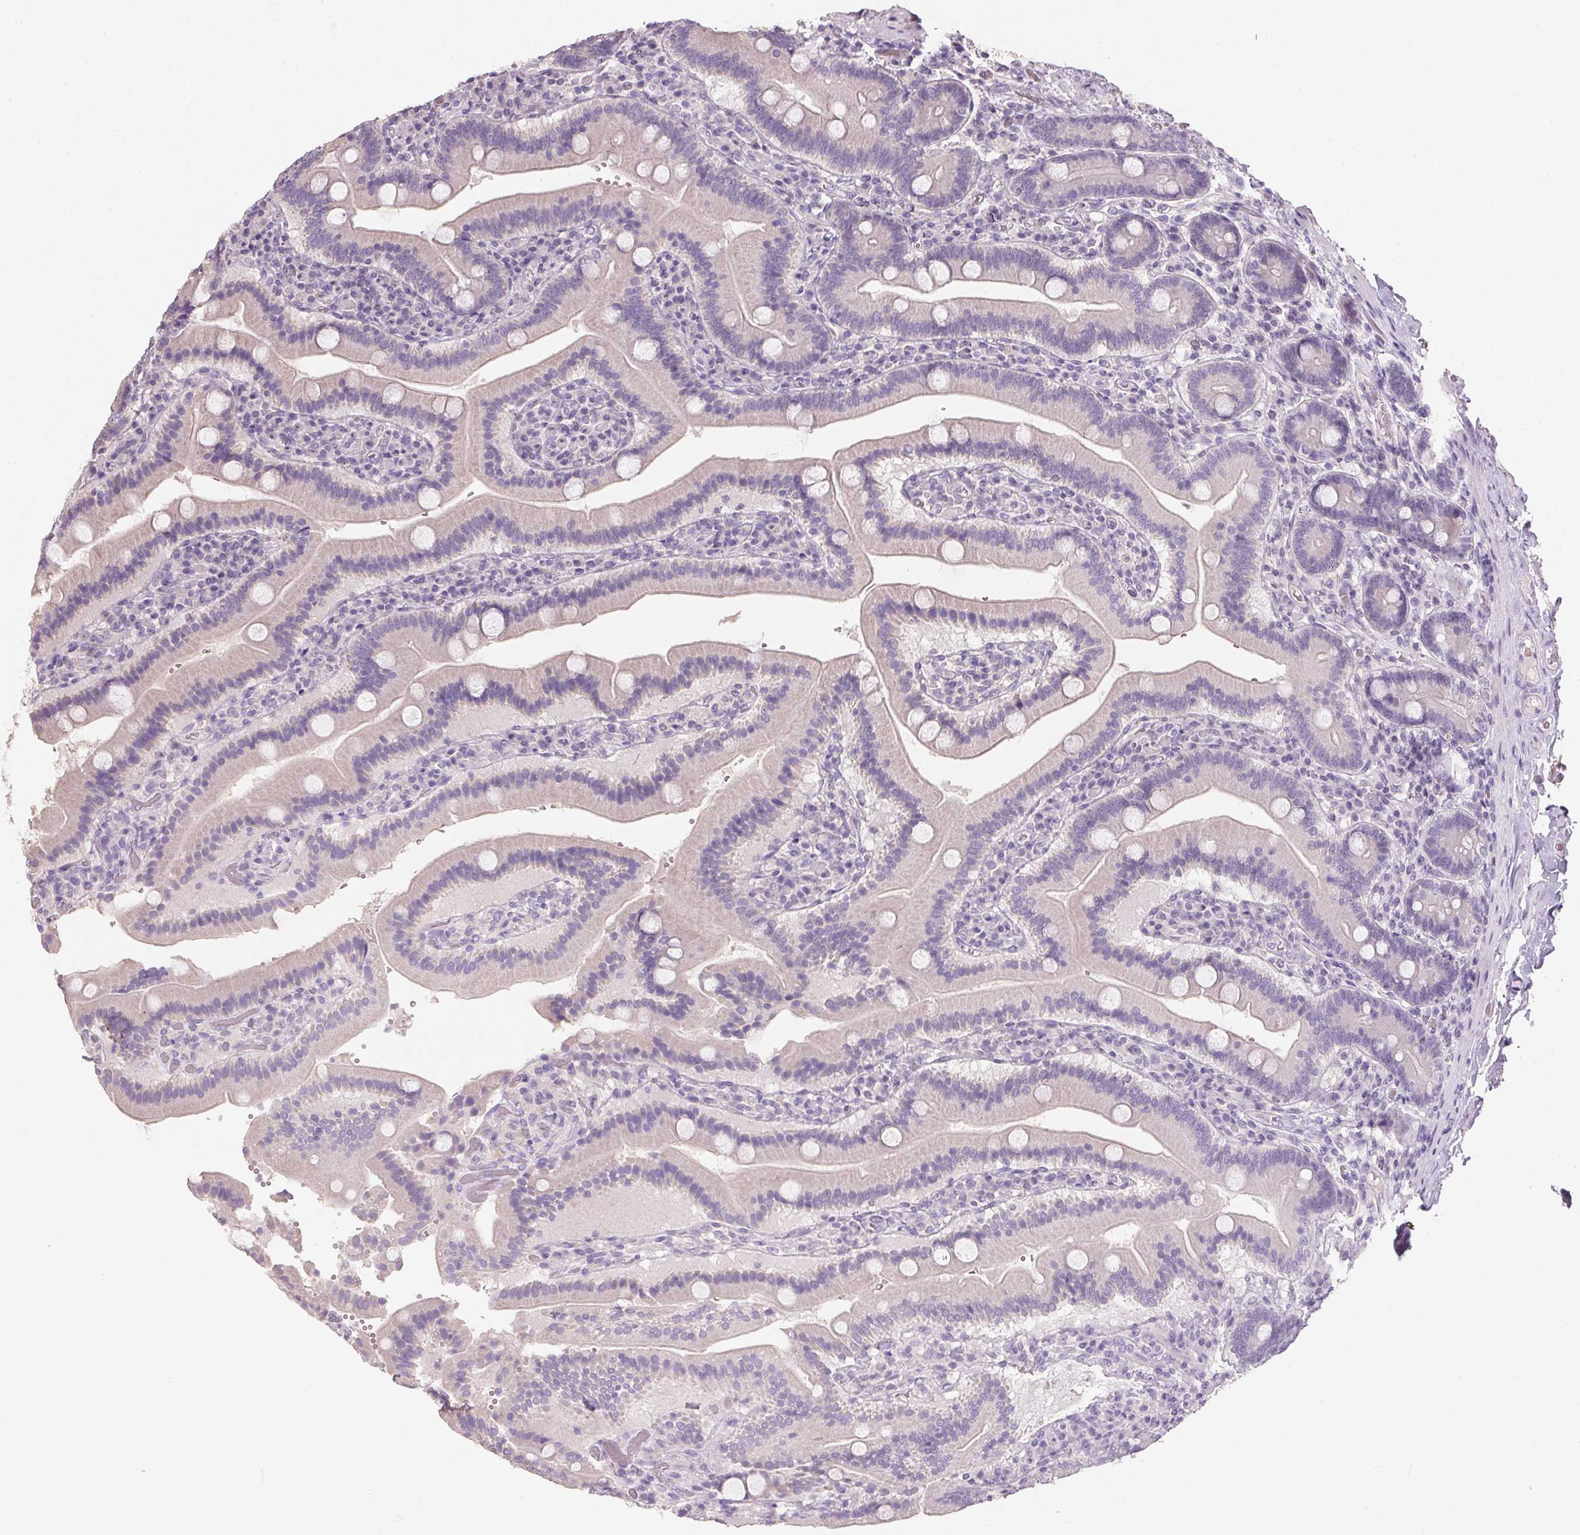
{"staining": {"intensity": "negative", "quantity": "none", "location": "none"}, "tissue": "duodenum", "cell_type": "Glandular cells", "image_type": "normal", "snomed": [{"axis": "morphology", "description": "Normal tissue, NOS"}, {"axis": "topography", "description": "Duodenum"}], "caption": "Histopathology image shows no protein positivity in glandular cells of unremarkable duodenum.", "gene": "HSD17B1", "patient": {"sex": "female", "age": 62}}